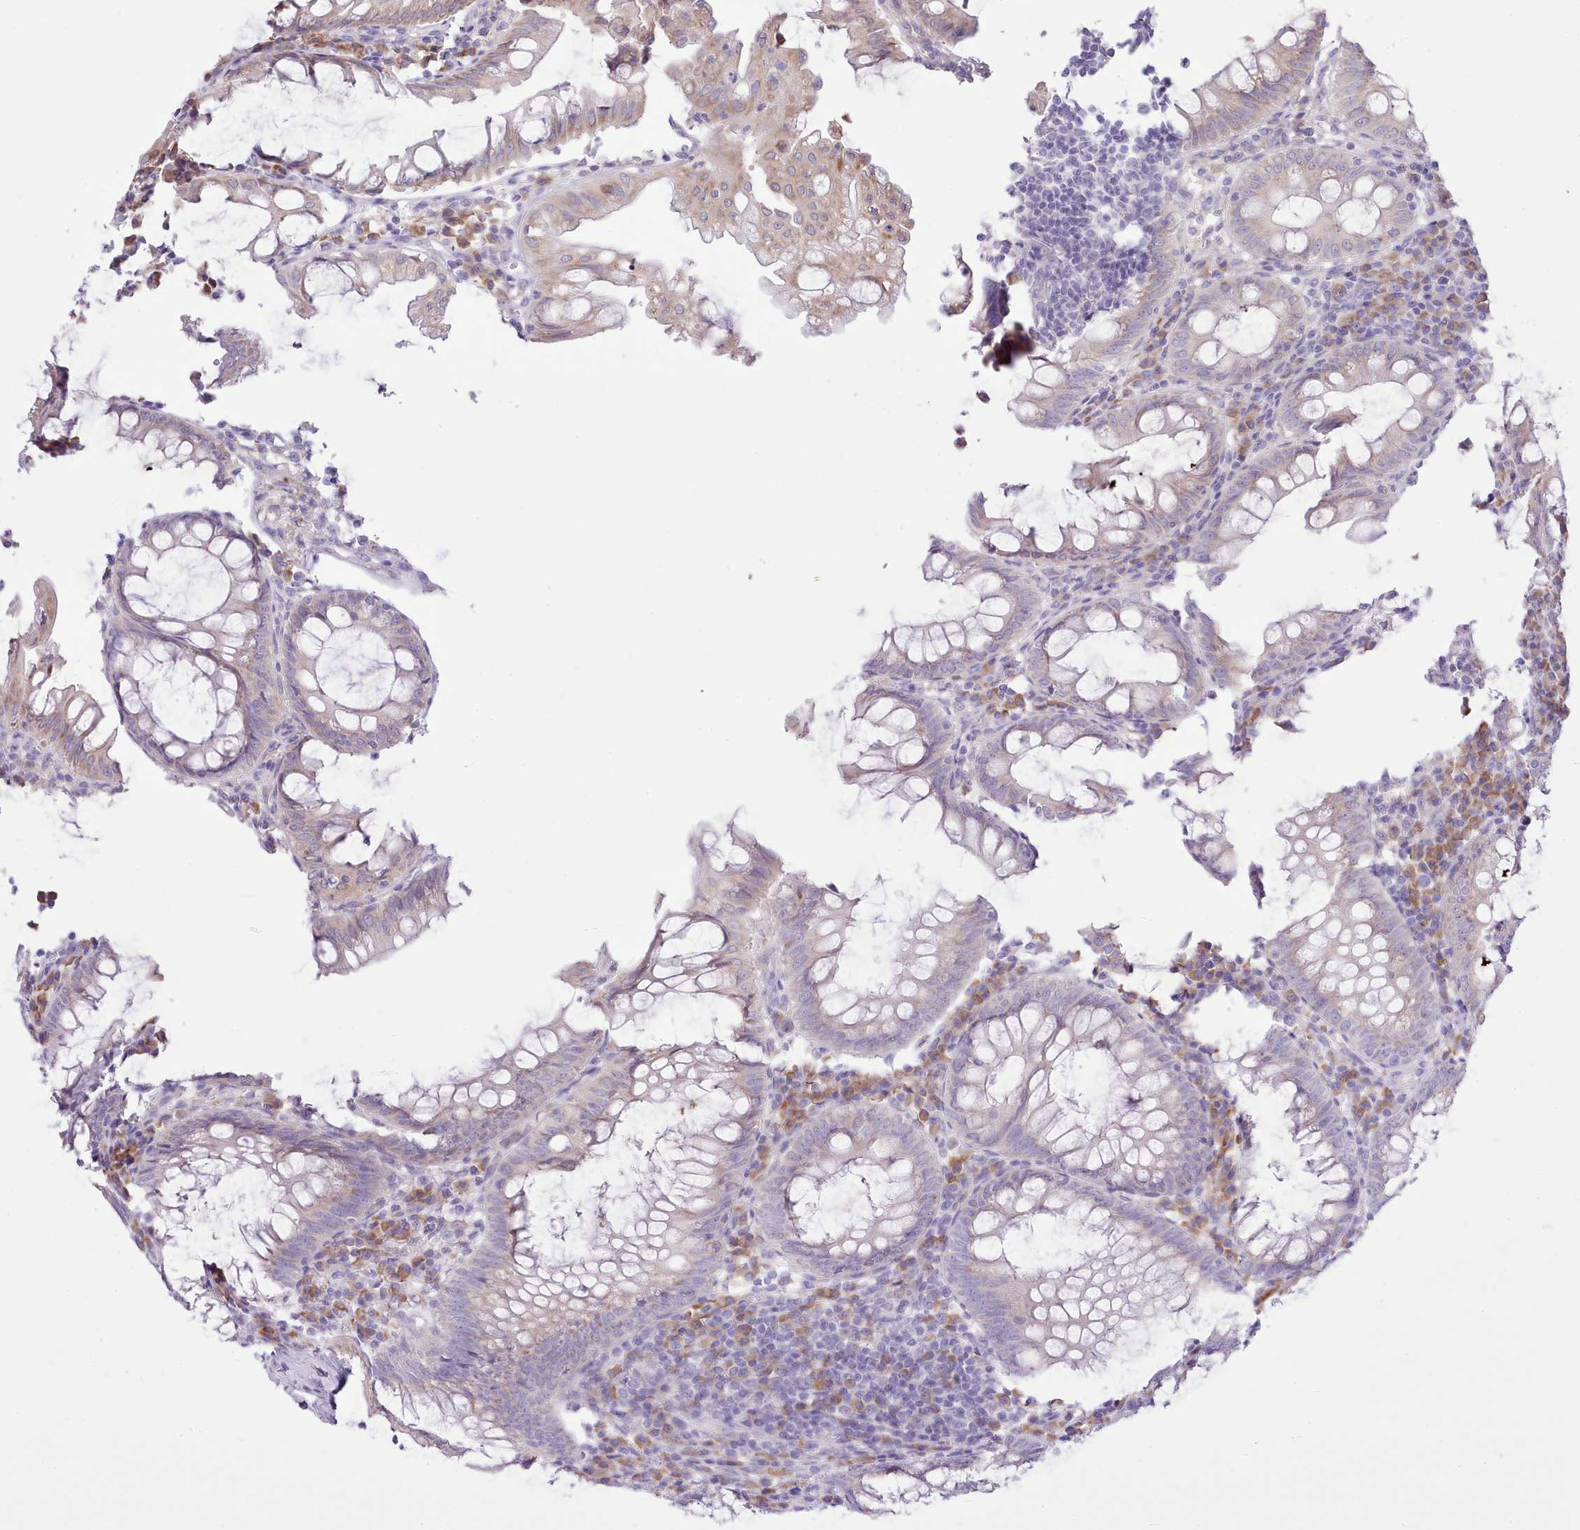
{"staining": {"intensity": "strong", "quantity": "<25%", "location": "cytoplasmic/membranous"}, "tissue": "appendix", "cell_type": "Glandular cells", "image_type": "normal", "snomed": [{"axis": "morphology", "description": "Normal tissue, NOS"}, {"axis": "topography", "description": "Appendix"}], "caption": "High-magnification brightfield microscopy of unremarkable appendix stained with DAB (3,3'-diaminobenzidine) (brown) and counterstained with hematoxylin (blue). glandular cells exhibit strong cytoplasmic/membranous staining is appreciated in about<25% of cells. (DAB (3,3'-diaminobenzidine) = brown stain, brightfield microscopy at high magnification).", "gene": "CCL1", "patient": {"sex": "male", "age": 83}}